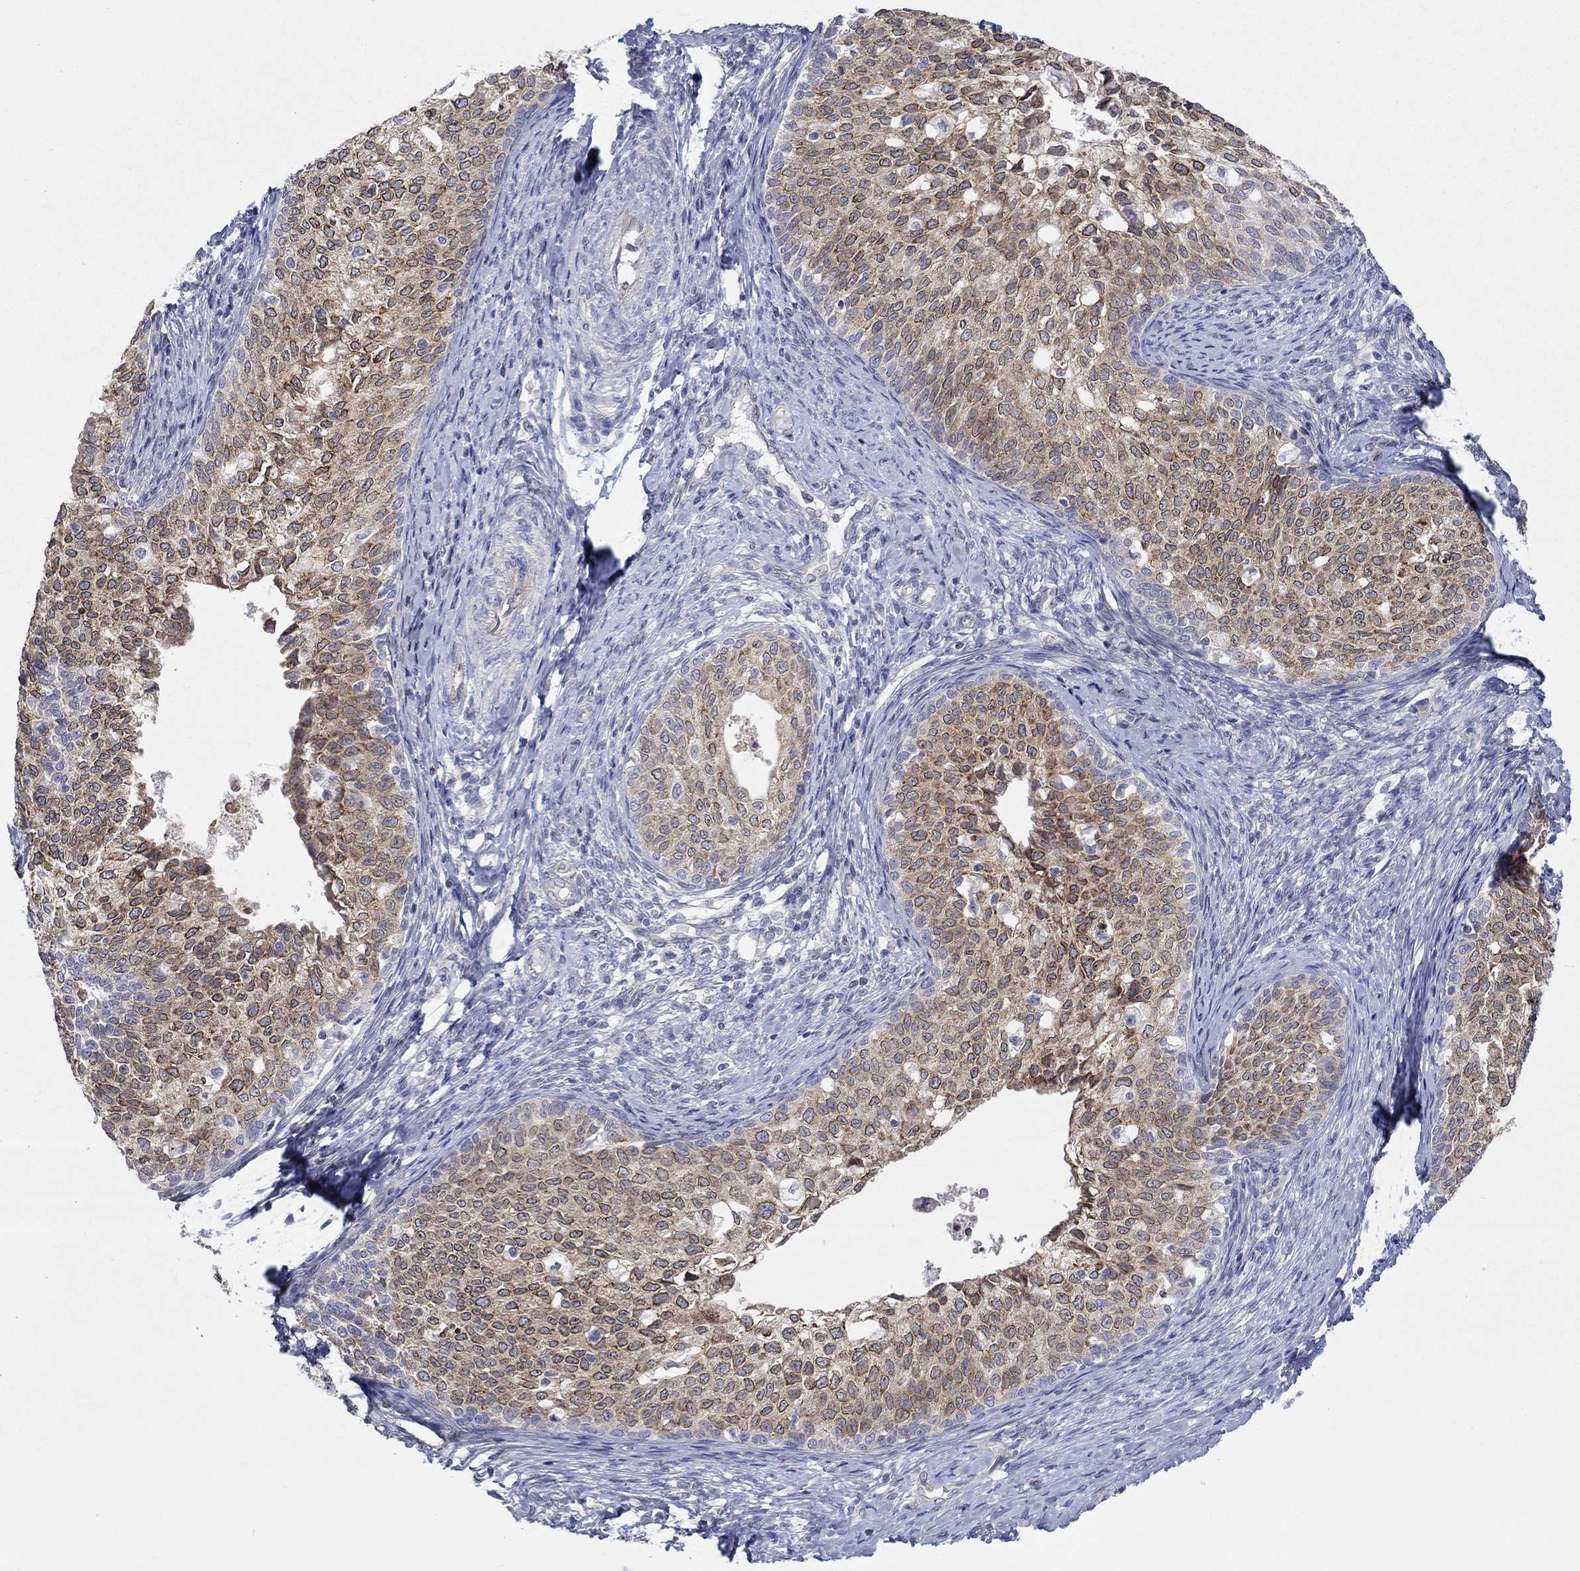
{"staining": {"intensity": "moderate", "quantity": ">75%", "location": "cytoplasmic/membranous"}, "tissue": "cervical cancer", "cell_type": "Tumor cells", "image_type": "cancer", "snomed": [{"axis": "morphology", "description": "Squamous cell carcinoma, NOS"}, {"axis": "topography", "description": "Cervix"}], "caption": "Cervical squamous cell carcinoma stained with a protein marker demonstrates moderate staining in tumor cells.", "gene": "ERMP1", "patient": {"sex": "female", "age": 51}}